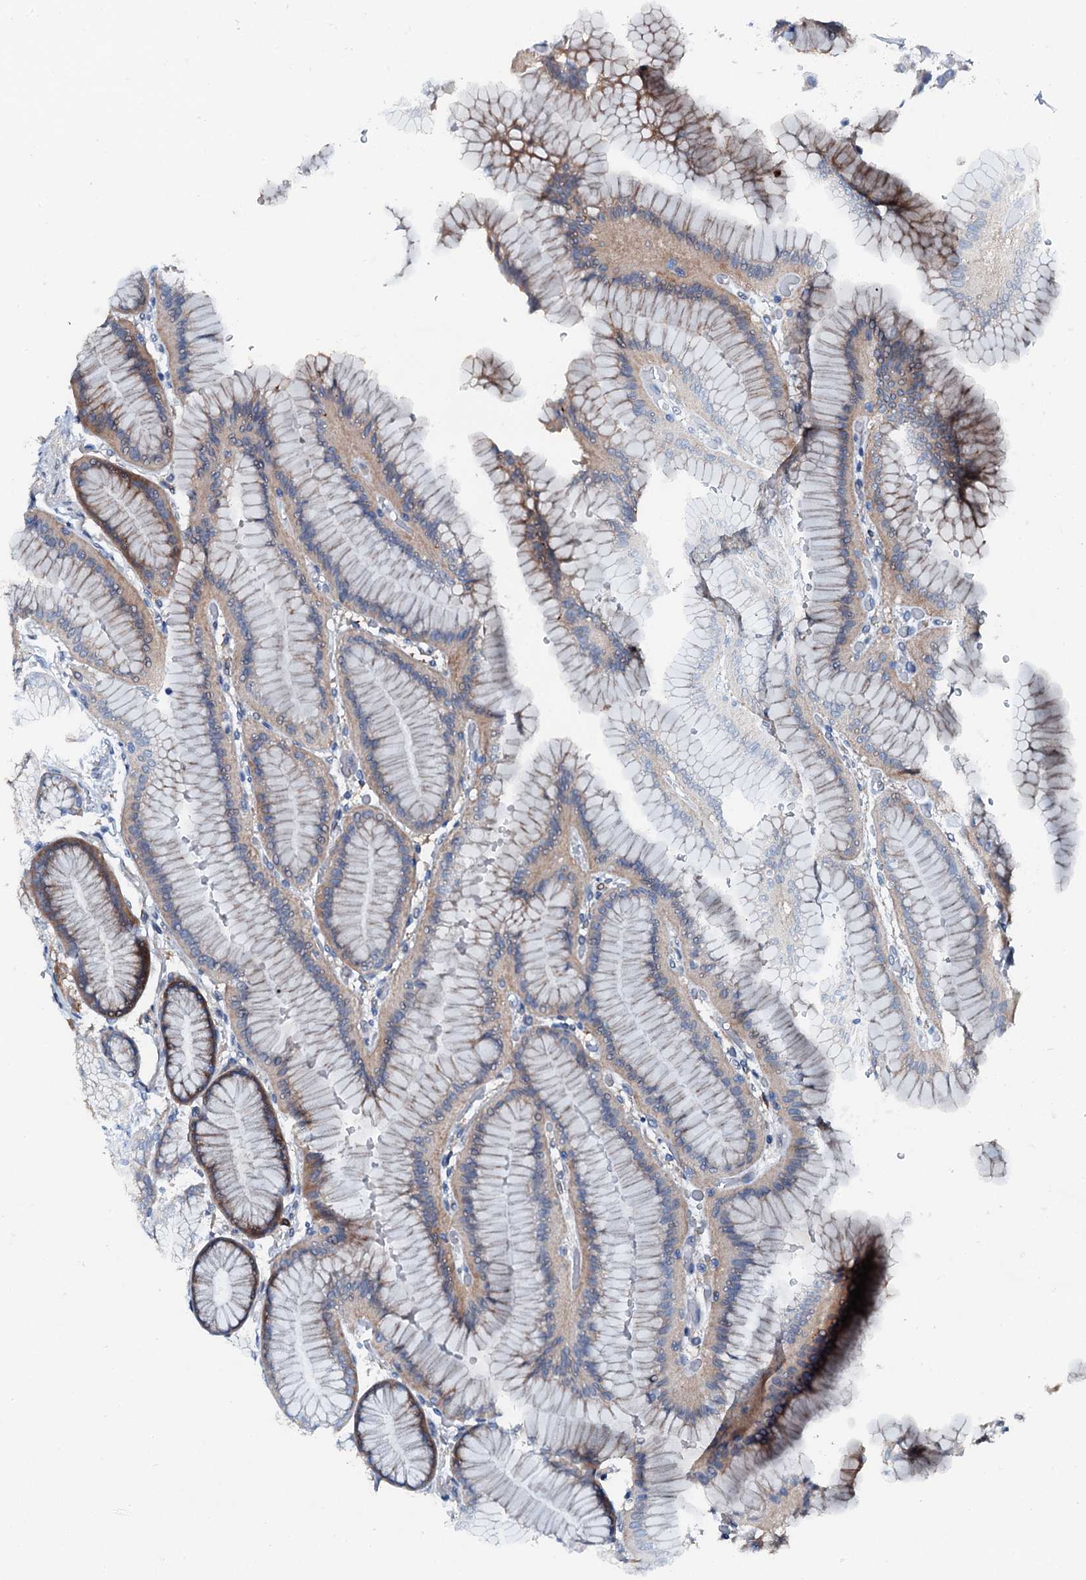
{"staining": {"intensity": "moderate", "quantity": "25%-75%", "location": "cytoplasmic/membranous"}, "tissue": "stomach", "cell_type": "Glandular cells", "image_type": "normal", "snomed": [{"axis": "morphology", "description": "Normal tissue, NOS"}, {"axis": "morphology", "description": "Adenocarcinoma, NOS"}, {"axis": "morphology", "description": "Adenocarcinoma, High grade"}, {"axis": "topography", "description": "Stomach, upper"}, {"axis": "topography", "description": "Stomach"}], "caption": "Stomach stained for a protein exhibits moderate cytoplasmic/membranous positivity in glandular cells. (Brightfield microscopy of DAB IHC at high magnification).", "gene": "GFOD2", "patient": {"sex": "female", "age": 65}}